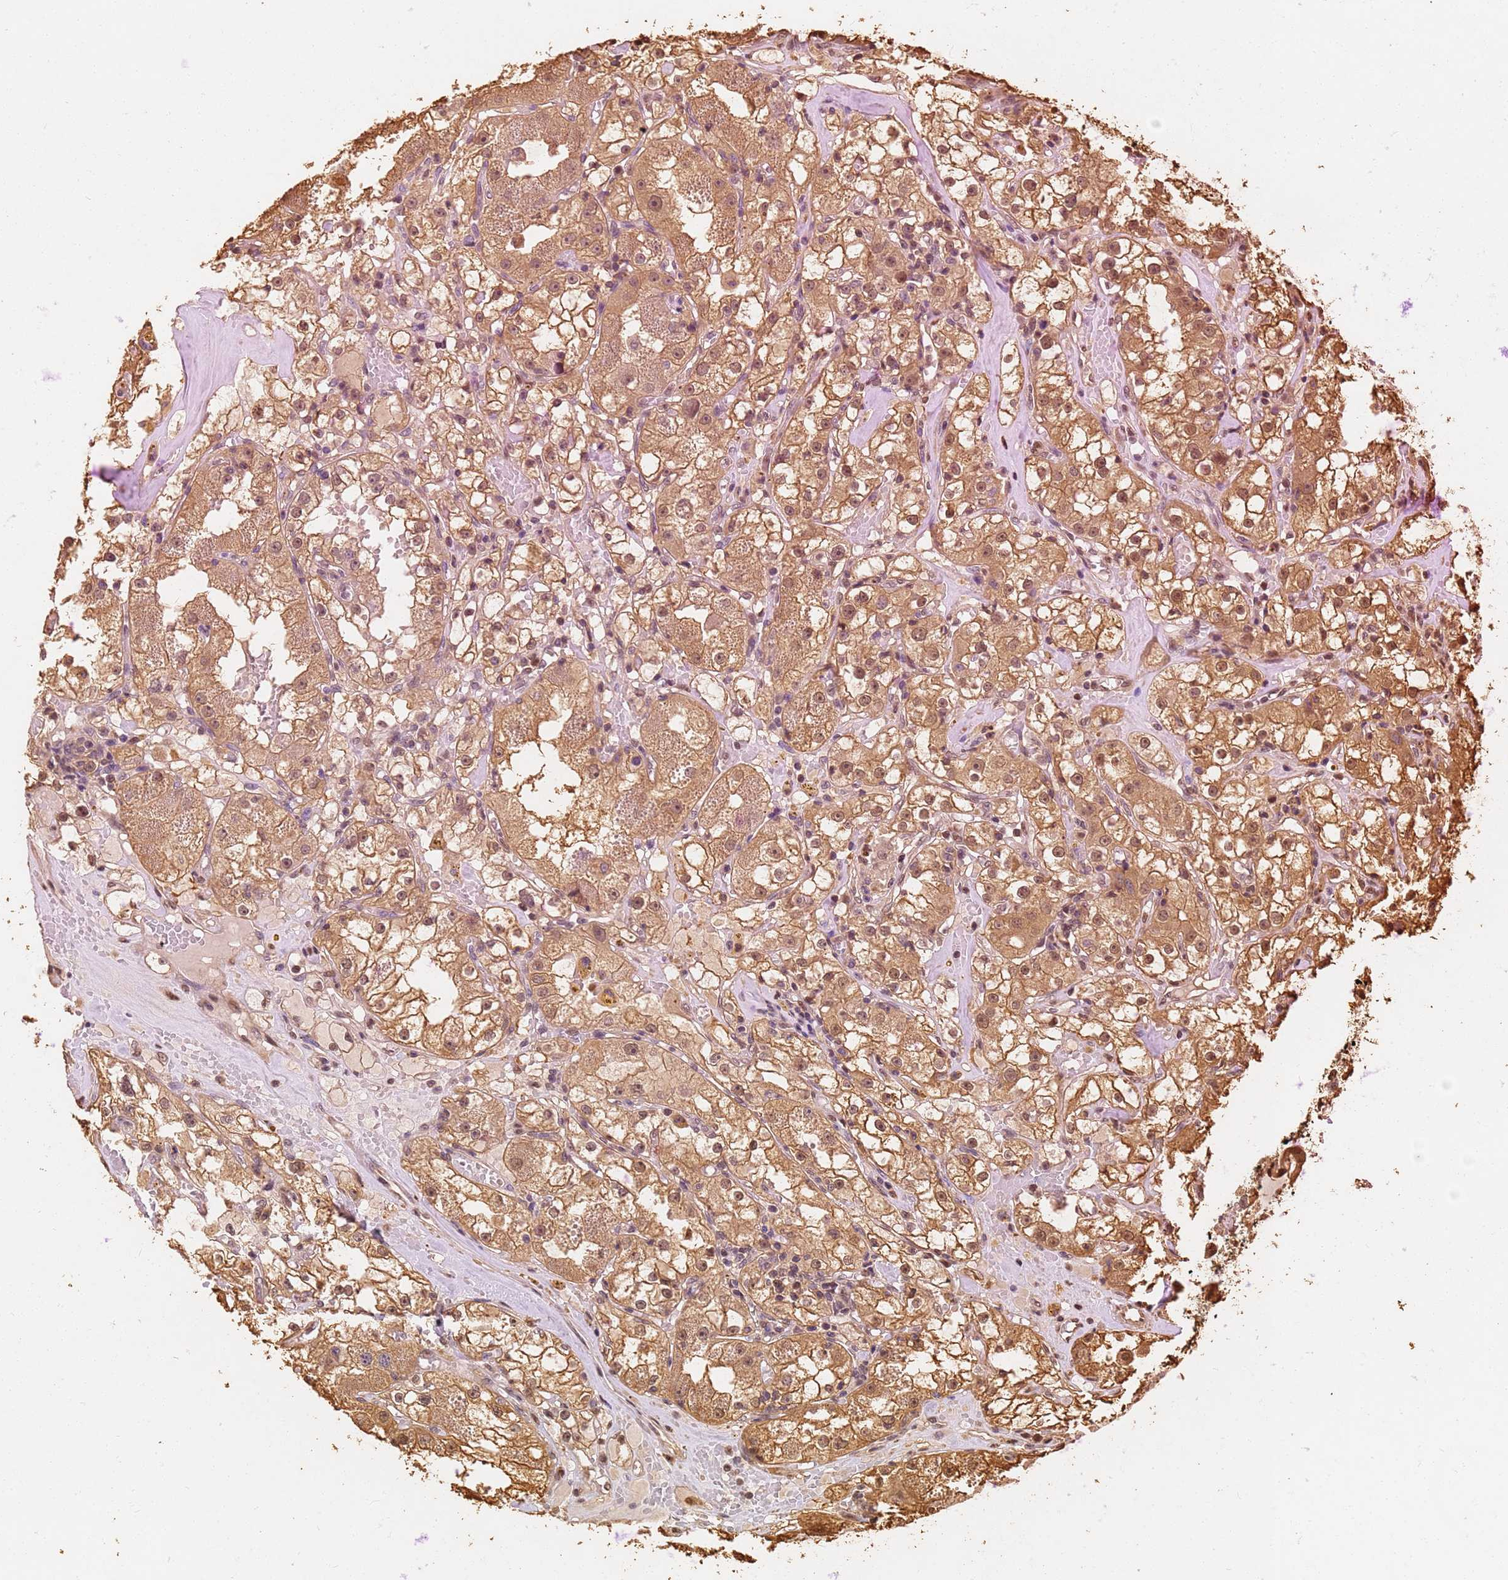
{"staining": {"intensity": "moderate", "quantity": ">75%", "location": "cytoplasmic/membranous,nuclear"}, "tissue": "renal cancer", "cell_type": "Tumor cells", "image_type": "cancer", "snomed": [{"axis": "morphology", "description": "Adenocarcinoma, NOS"}, {"axis": "topography", "description": "Kidney"}], "caption": "The histopathology image displays a brown stain indicating the presence of a protein in the cytoplasmic/membranous and nuclear of tumor cells in adenocarcinoma (renal).", "gene": "JAK2", "patient": {"sex": "male", "age": 56}}